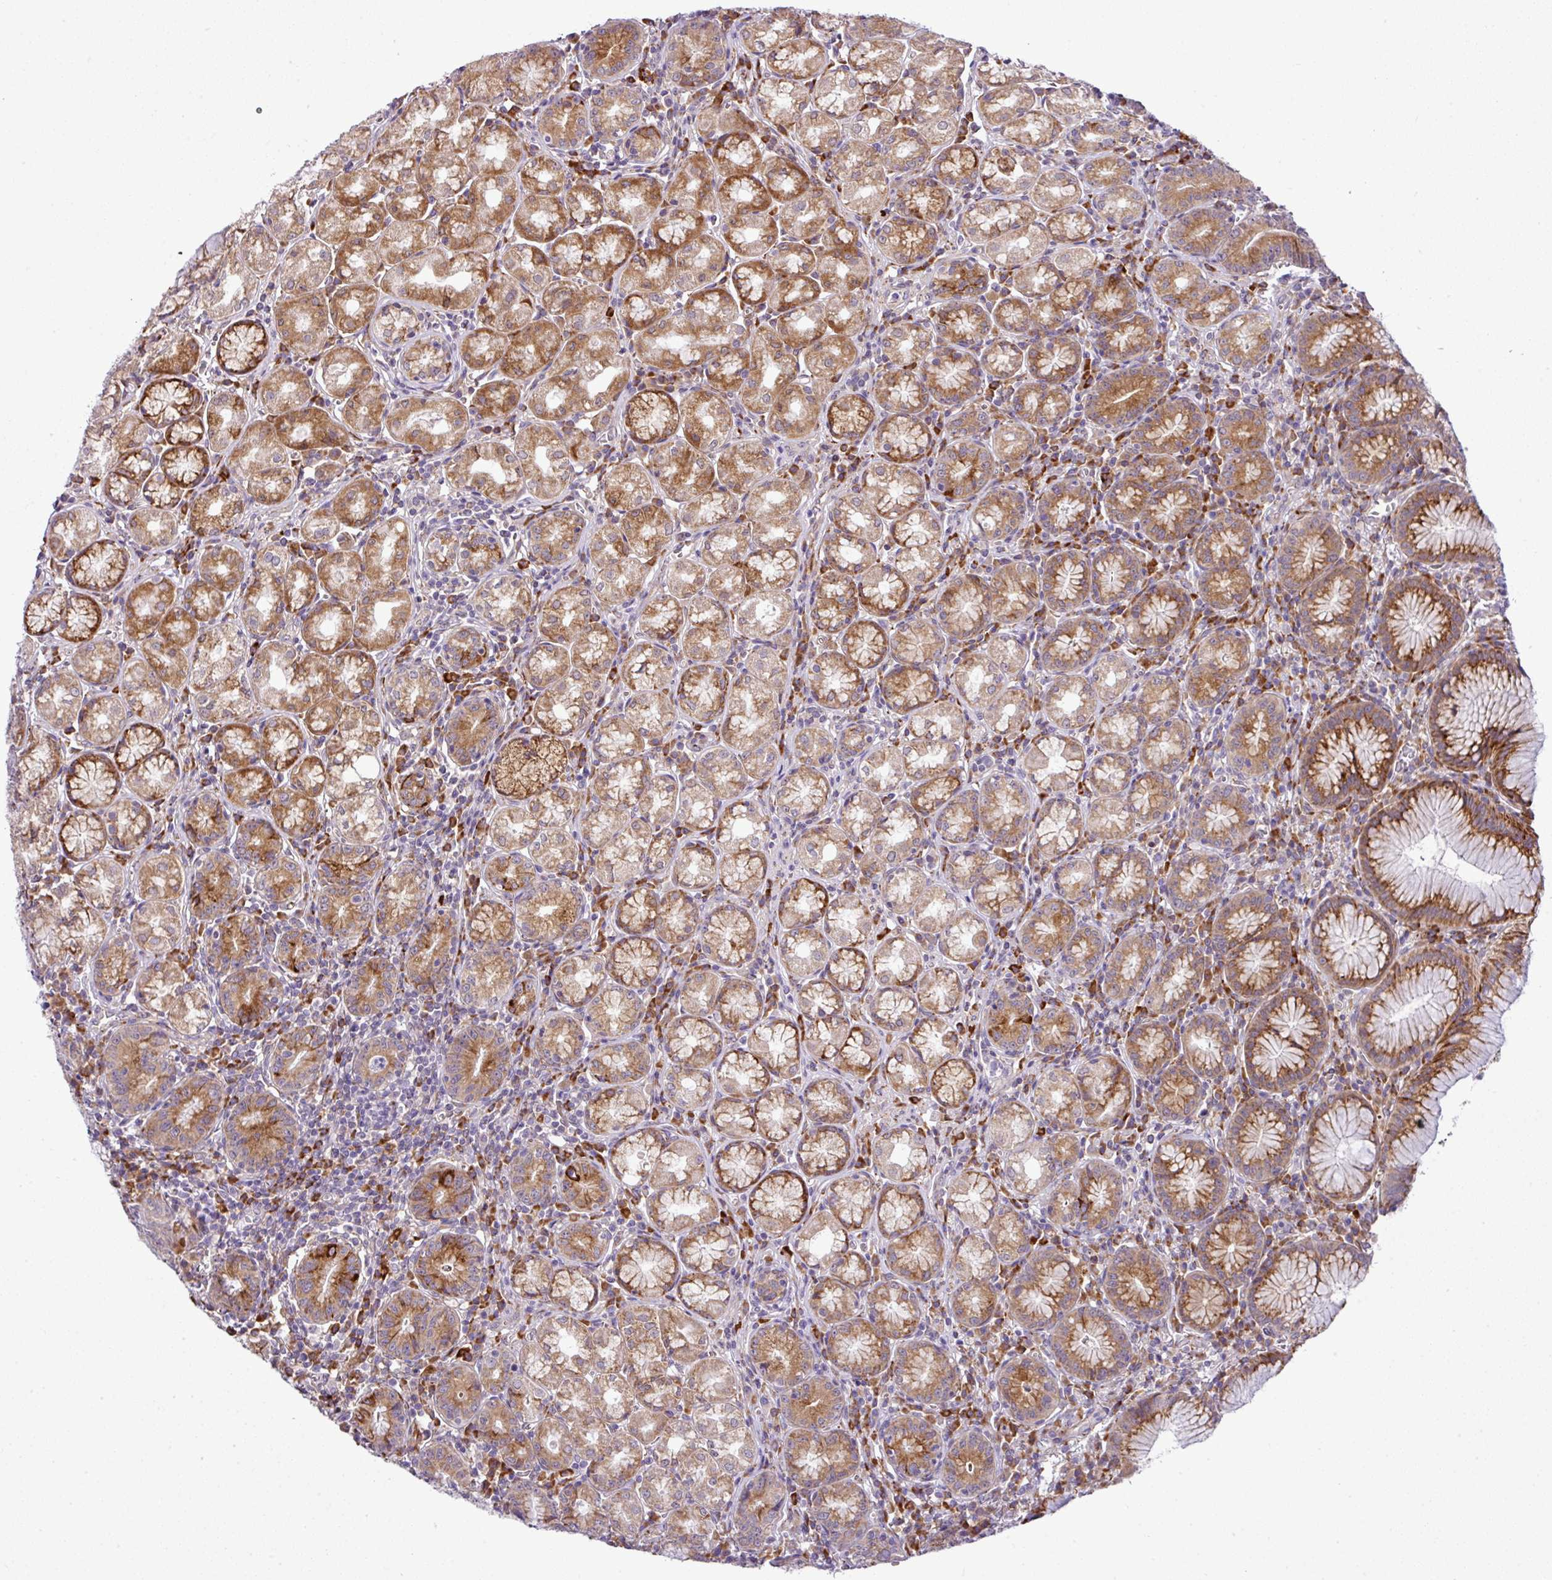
{"staining": {"intensity": "strong", "quantity": "25%-75%", "location": "cytoplasmic/membranous"}, "tissue": "stomach", "cell_type": "Glandular cells", "image_type": "normal", "snomed": [{"axis": "morphology", "description": "Normal tissue, NOS"}, {"axis": "topography", "description": "Stomach"}], "caption": "A micrograph of human stomach stained for a protein demonstrates strong cytoplasmic/membranous brown staining in glandular cells. (Brightfield microscopy of DAB IHC at high magnification).", "gene": "CFAP97", "patient": {"sex": "male", "age": 55}}